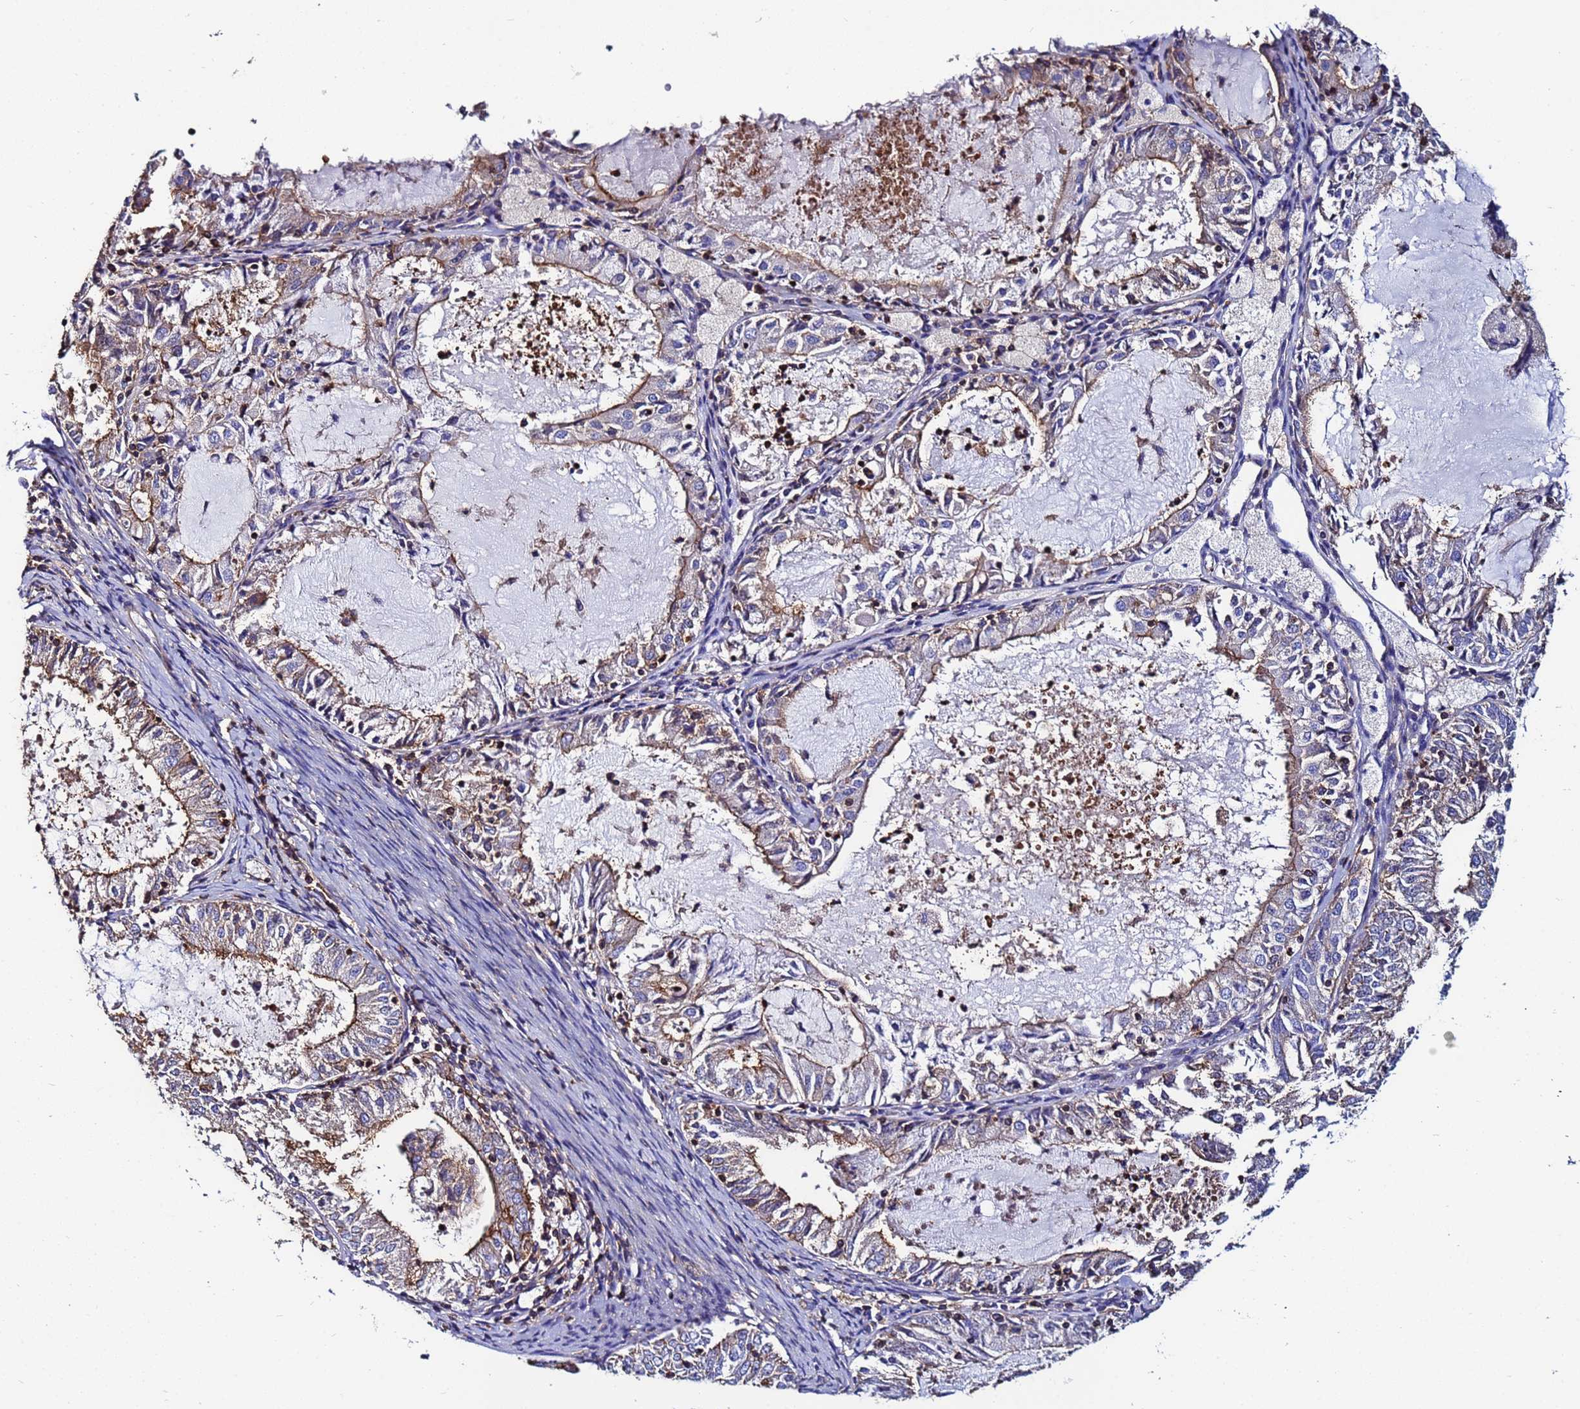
{"staining": {"intensity": "moderate", "quantity": "<25%", "location": "cytoplasmic/membranous"}, "tissue": "endometrial cancer", "cell_type": "Tumor cells", "image_type": "cancer", "snomed": [{"axis": "morphology", "description": "Adenocarcinoma, NOS"}, {"axis": "topography", "description": "Endometrium"}], "caption": "Brown immunohistochemical staining in endometrial cancer displays moderate cytoplasmic/membranous expression in about <25% of tumor cells.", "gene": "POTEE", "patient": {"sex": "female", "age": 57}}